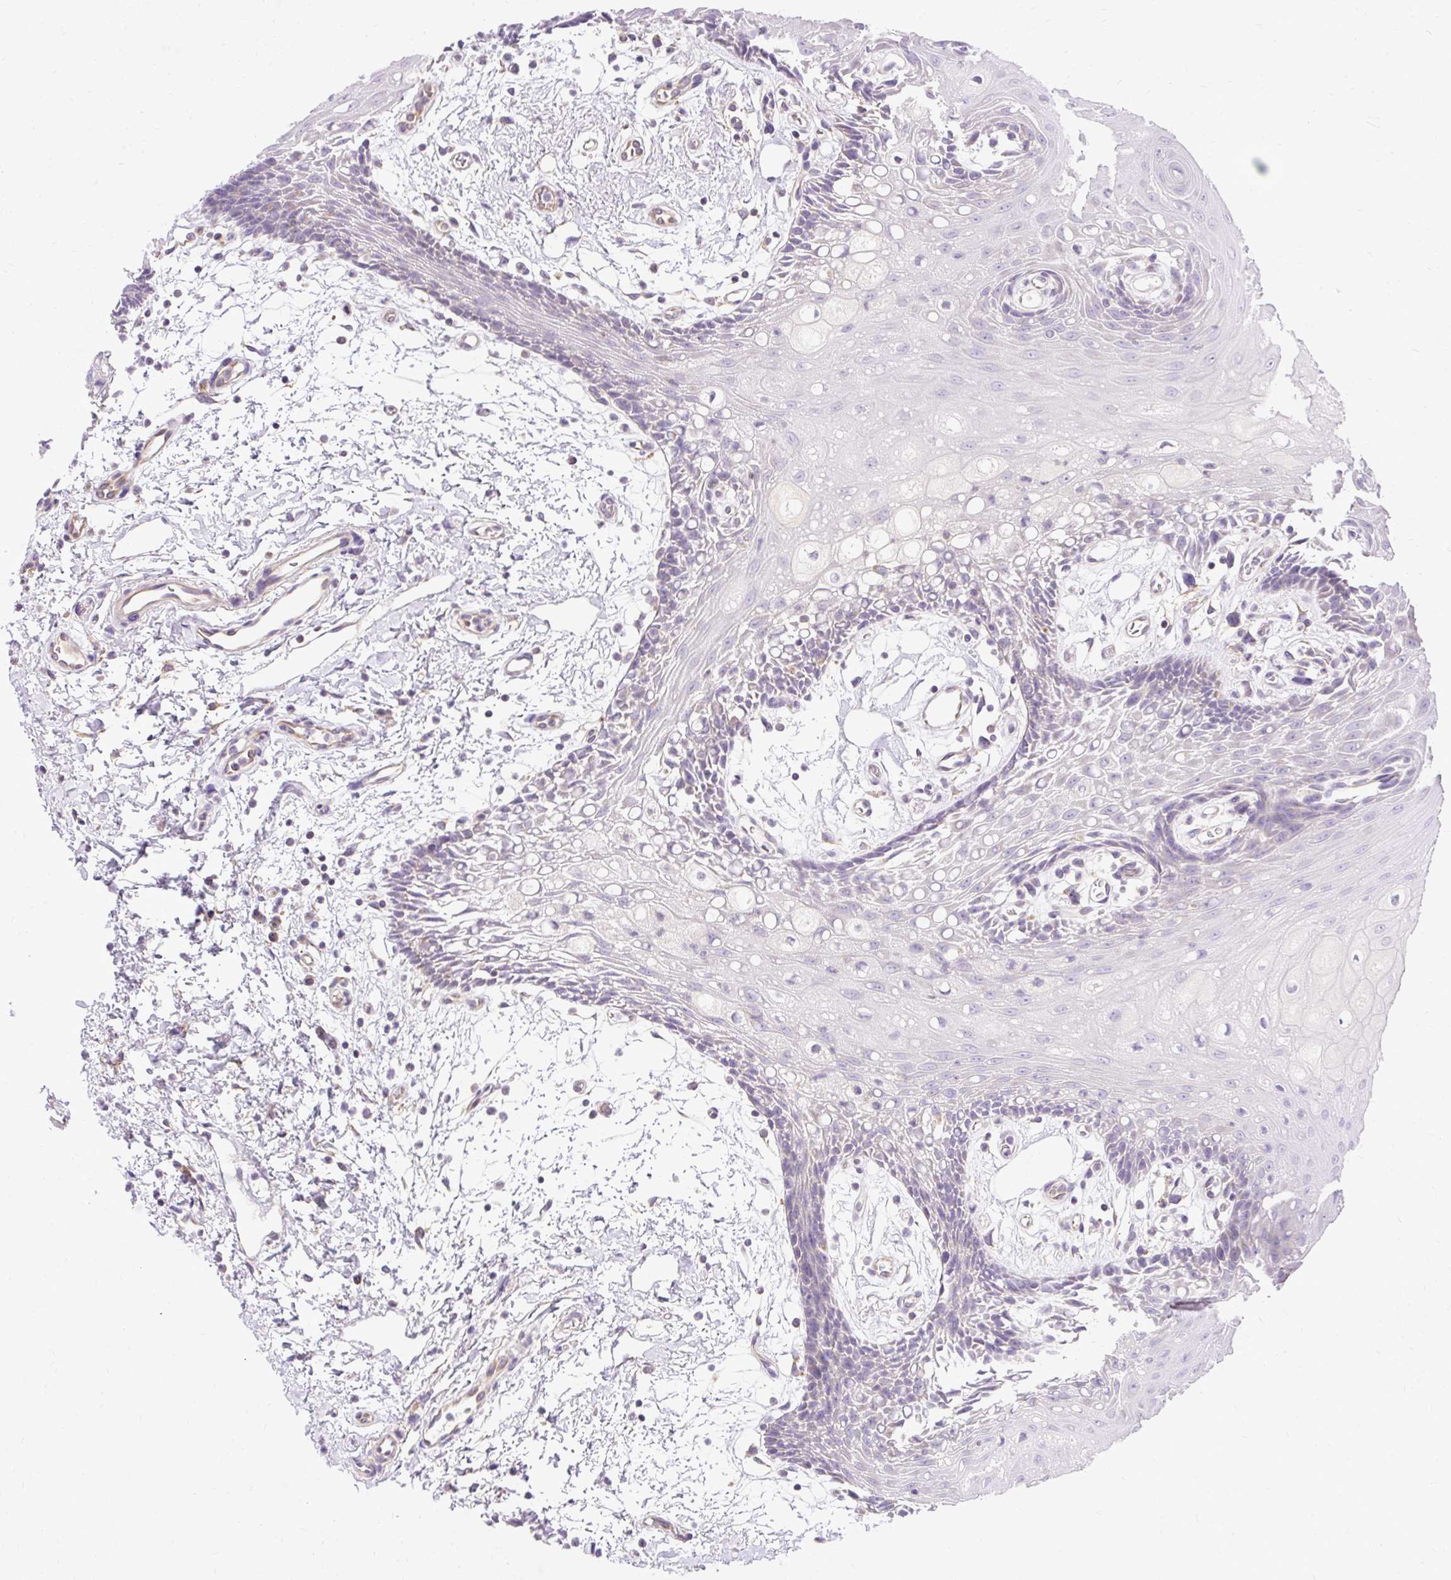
{"staining": {"intensity": "negative", "quantity": "none", "location": "none"}, "tissue": "oral mucosa", "cell_type": "Squamous epithelial cells", "image_type": "normal", "snomed": [{"axis": "morphology", "description": "Normal tissue, NOS"}, {"axis": "topography", "description": "Oral tissue"}], "caption": "High power microscopy image of an immunohistochemistry (IHC) micrograph of normal oral mucosa, revealing no significant expression in squamous epithelial cells.", "gene": "HEXB", "patient": {"sex": "female", "age": 59}}